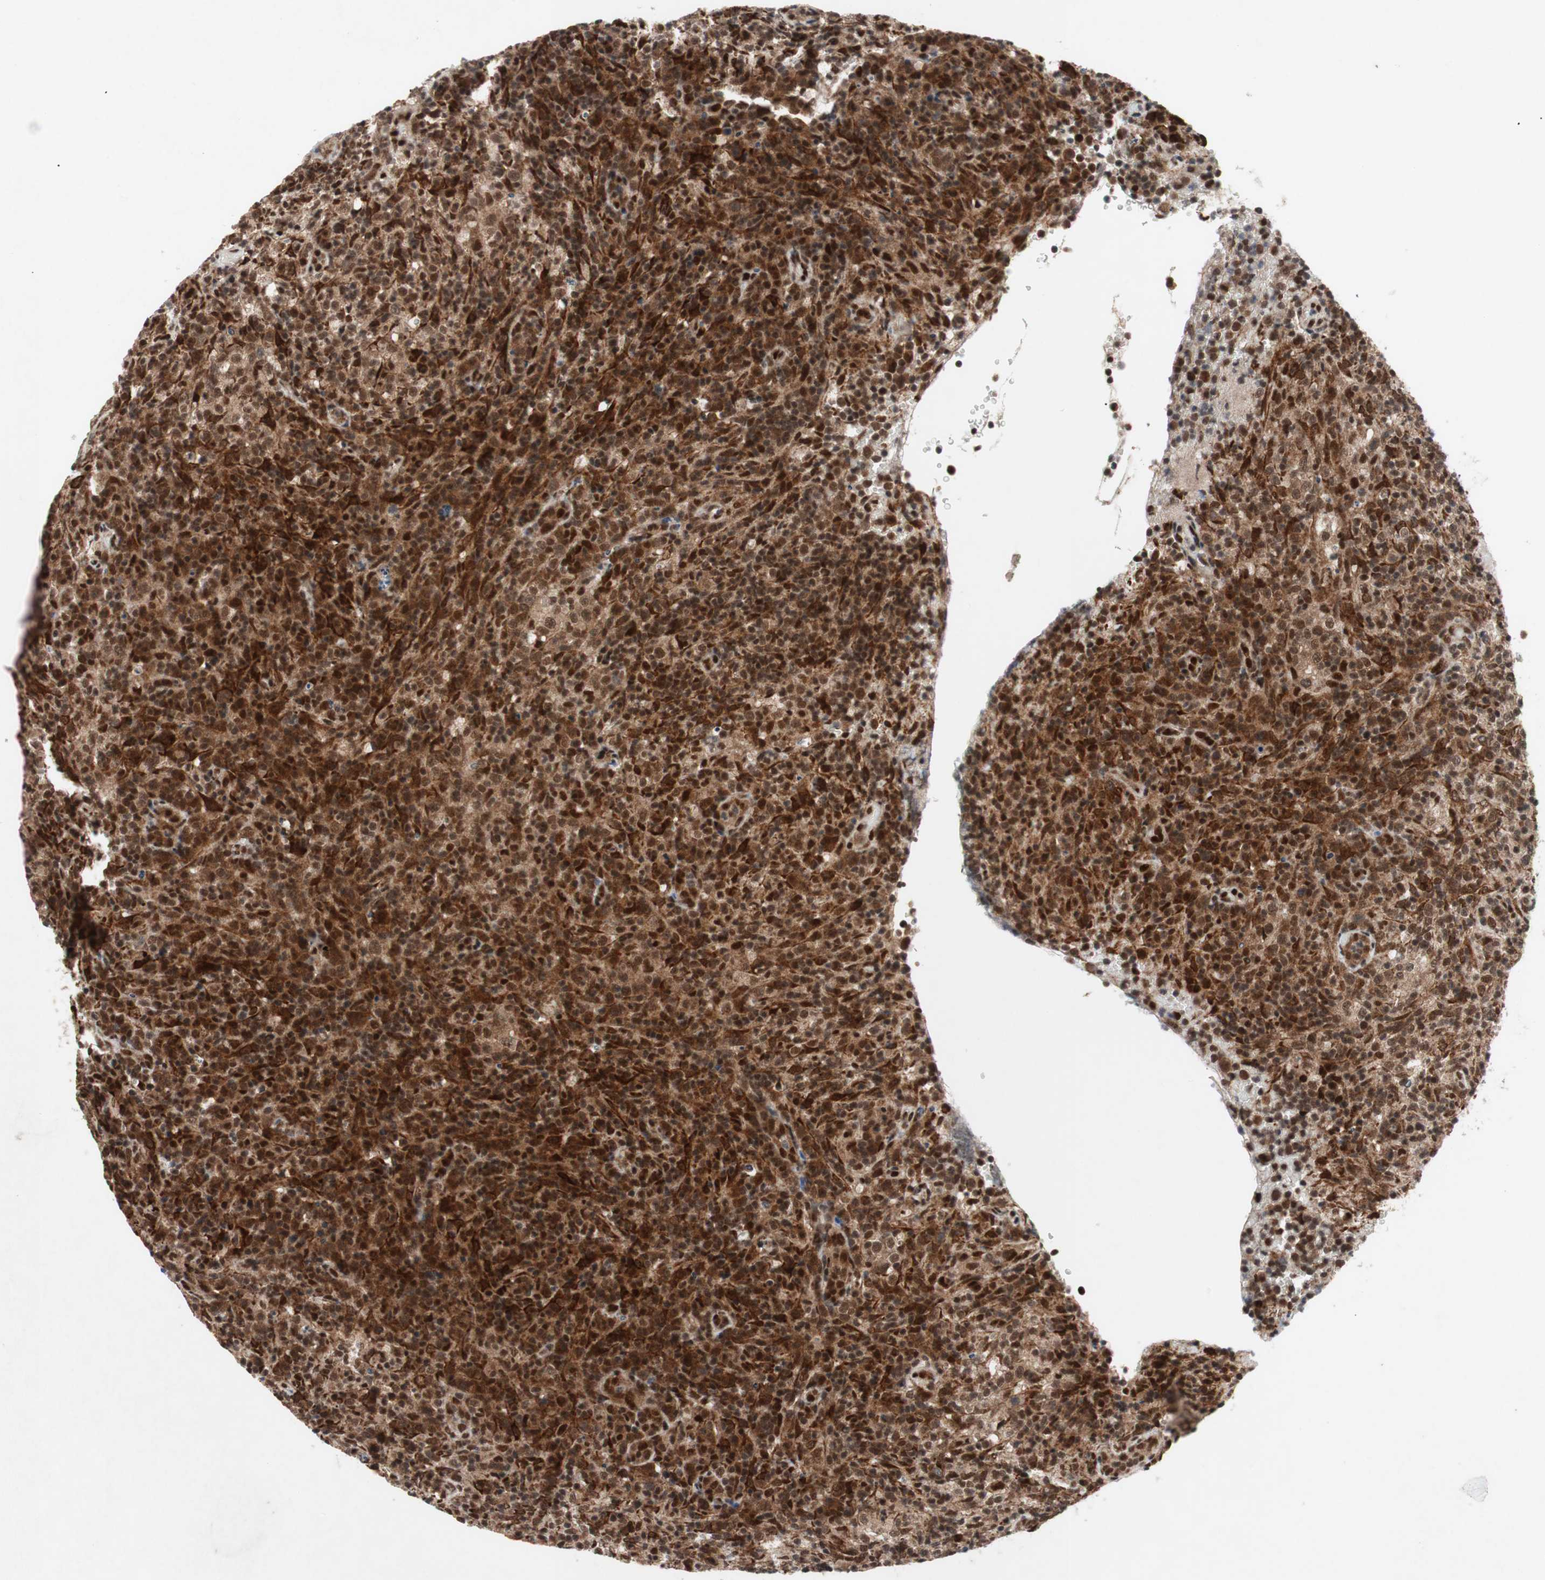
{"staining": {"intensity": "strong", "quantity": ">75%", "location": "nuclear"}, "tissue": "lymphoma", "cell_type": "Tumor cells", "image_type": "cancer", "snomed": [{"axis": "morphology", "description": "Malignant lymphoma, non-Hodgkin's type, High grade"}, {"axis": "topography", "description": "Lymph node"}], "caption": "Malignant lymphoma, non-Hodgkin's type (high-grade) stained for a protein reveals strong nuclear positivity in tumor cells.", "gene": "TCF12", "patient": {"sex": "female", "age": 76}}